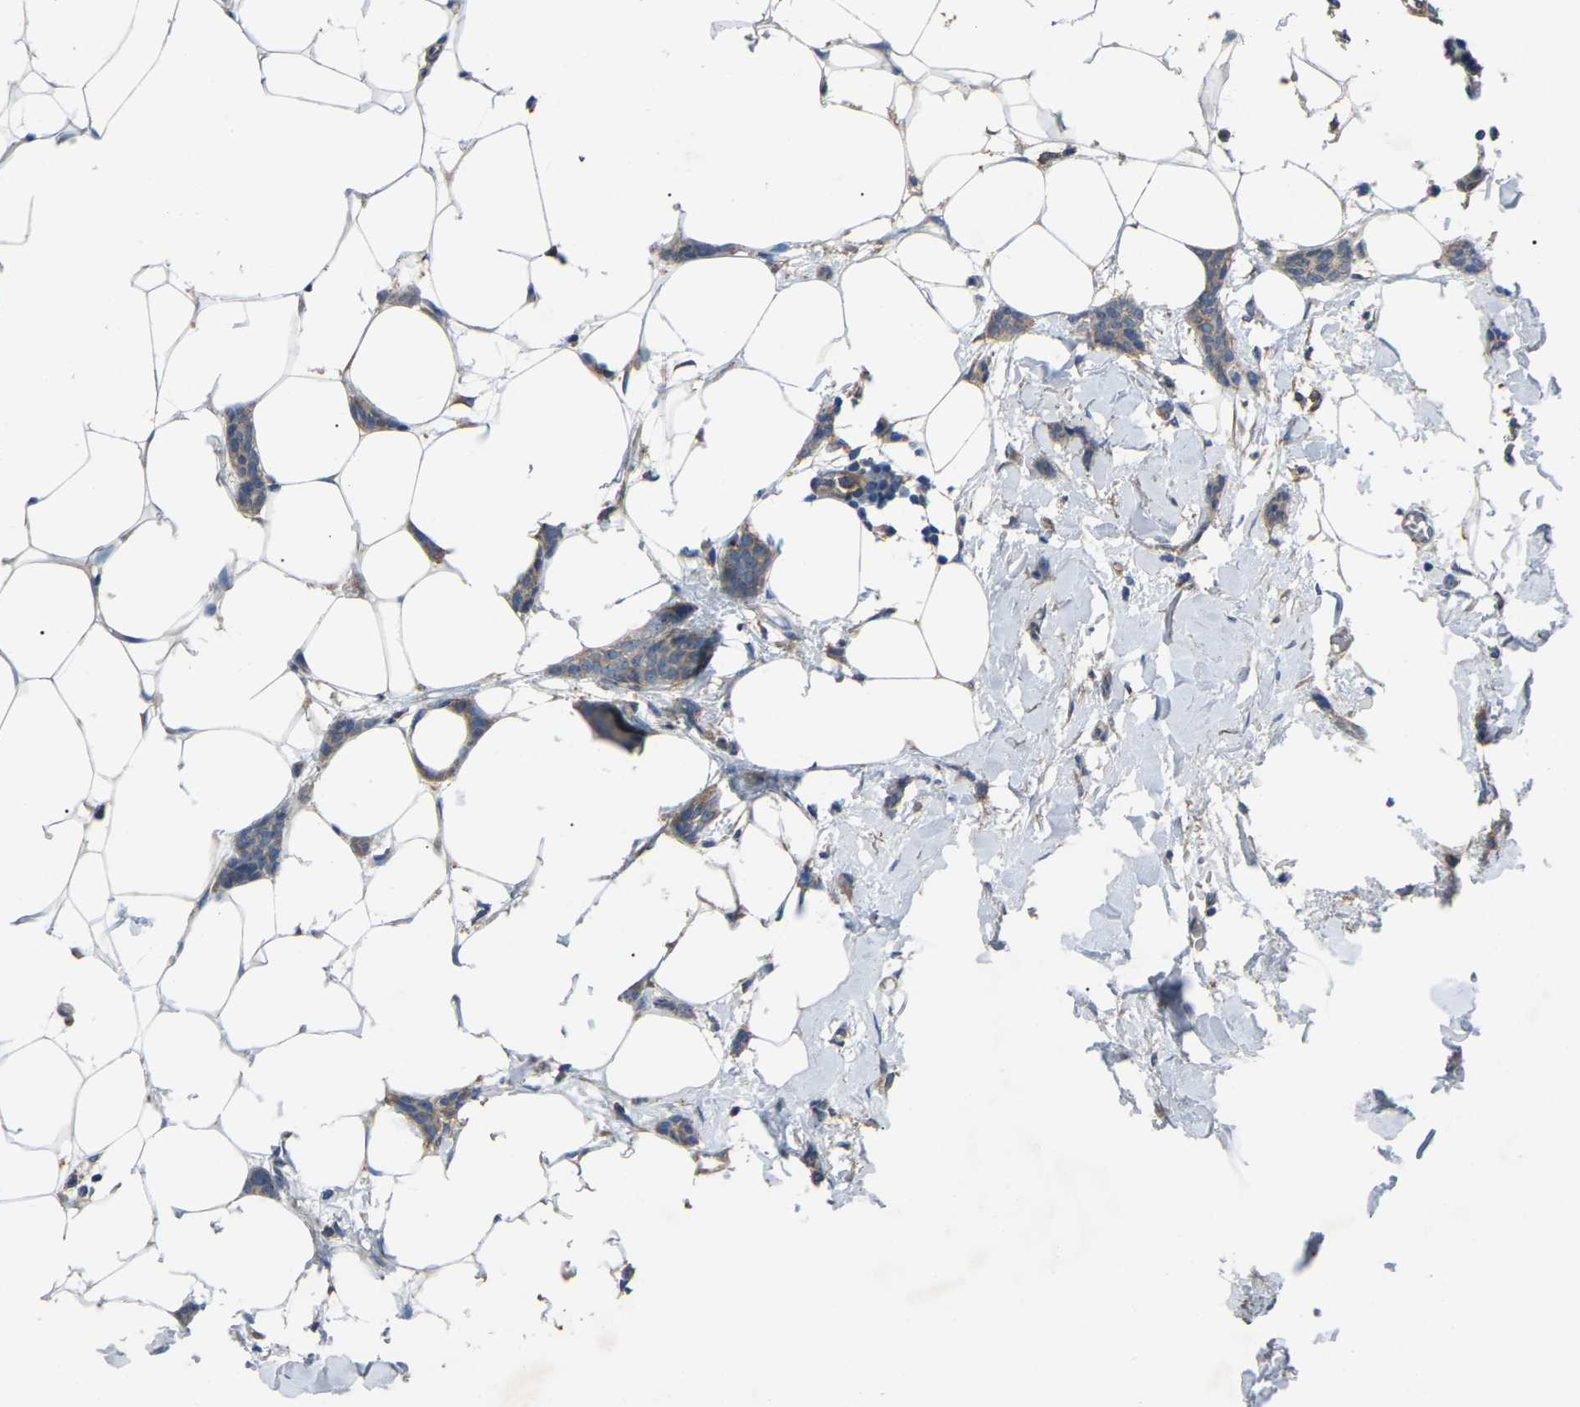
{"staining": {"intensity": "moderate", "quantity": ">75%", "location": "cytoplasmic/membranous"}, "tissue": "breast cancer", "cell_type": "Tumor cells", "image_type": "cancer", "snomed": [{"axis": "morphology", "description": "Lobular carcinoma"}, {"axis": "topography", "description": "Skin"}, {"axis": "topography", "description": "Breast"}], "caption": "Protein expression analysis of breast cancer reveals moderate cytoplasmic/membranous positivity in approximately >75% of tumor cells.", "gene": "AIMP1", "patient": {"sex": "female", "age": 46}}